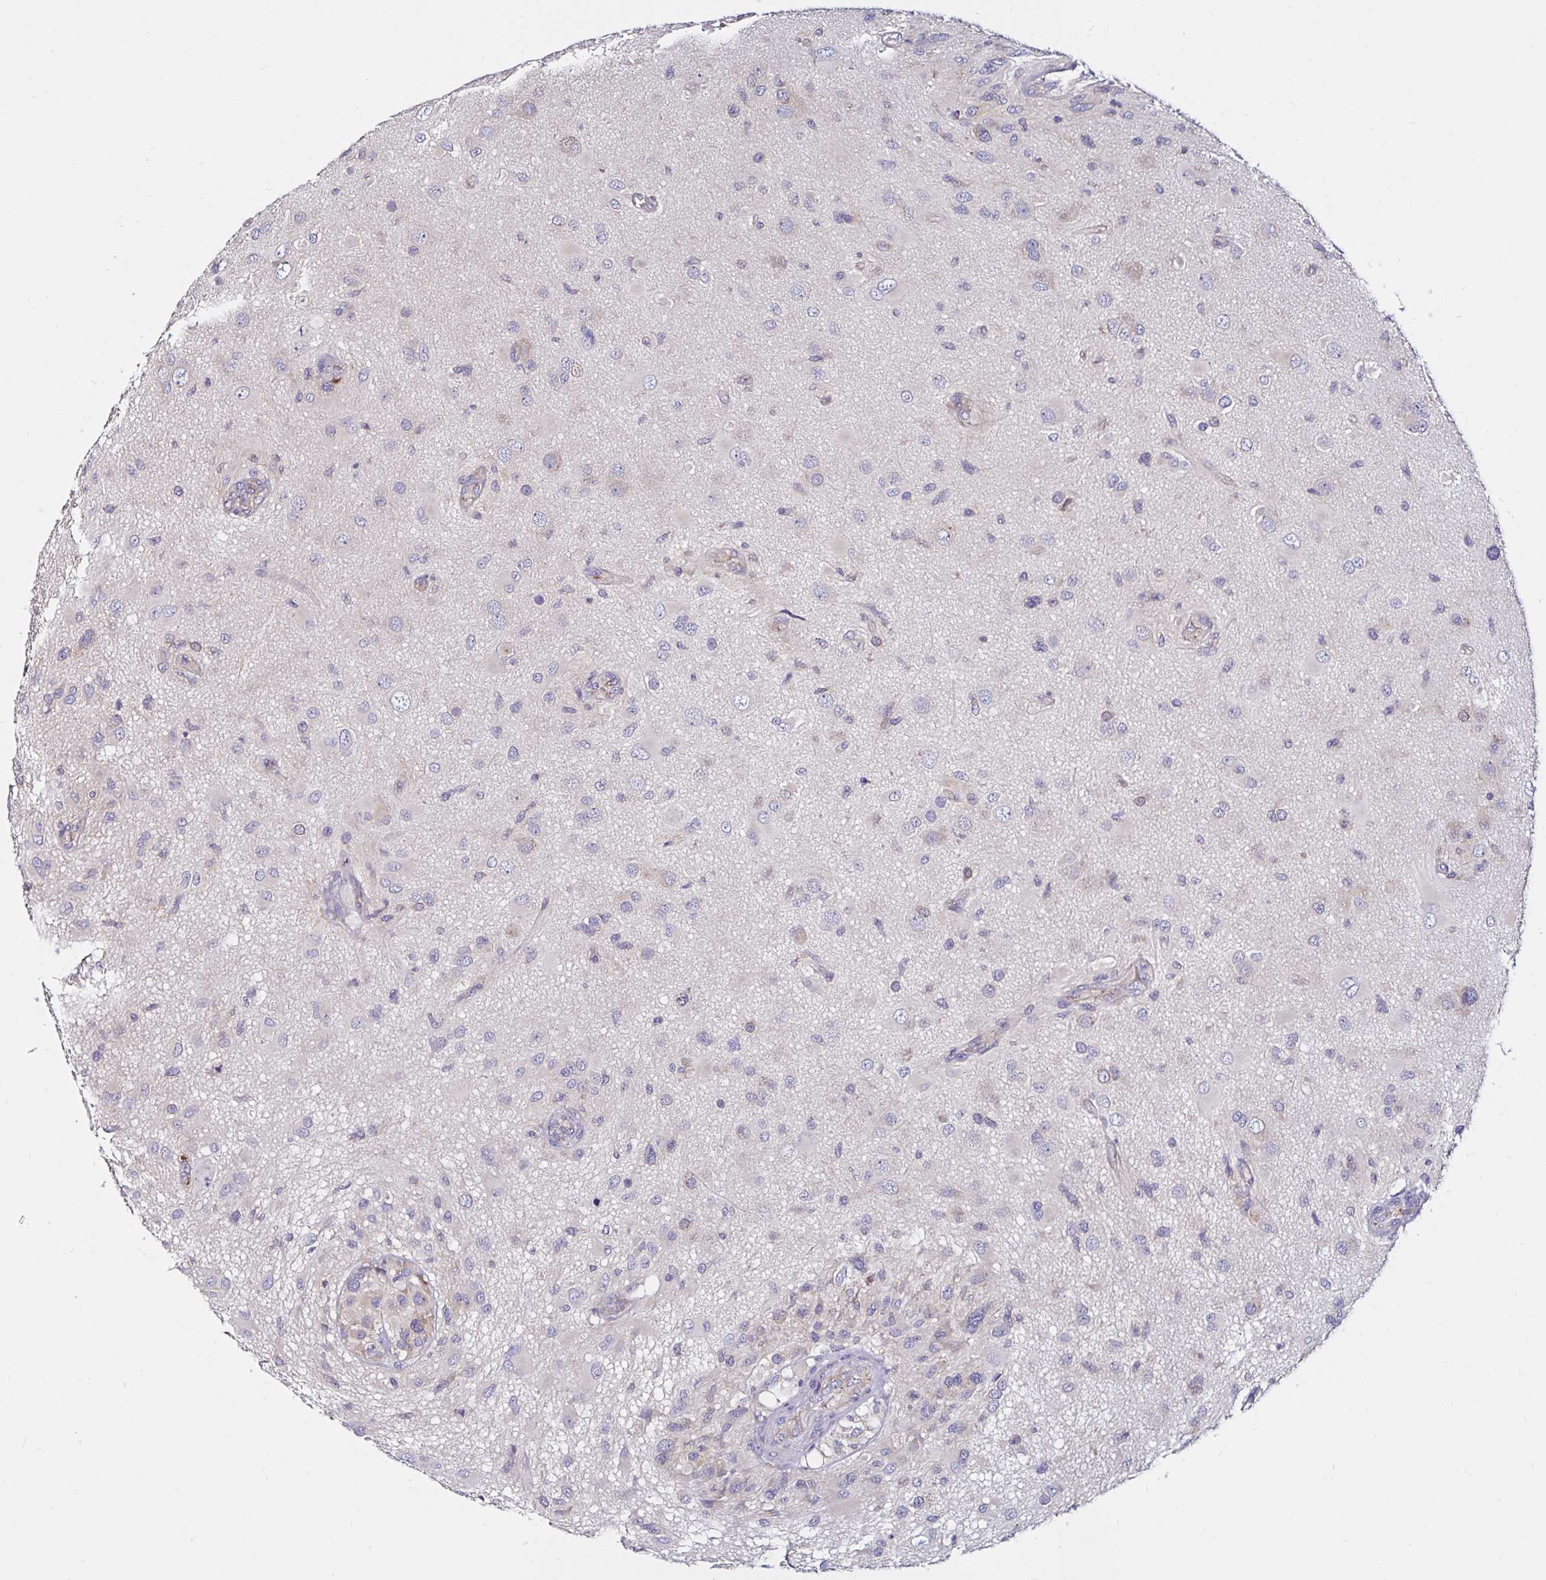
{"staining": {"intensity": "weak", "quantity": "25%-75%", "location": "cytoplasmic/membranous"}, "tissue": "glioma", "cell_type": "Tumor cells", "image_type": "cancer", "snomed": [{"axis": "morphology", "description": "Glioma, malignant, High grade"}, {"axis": "topography", "description": "Brain"}], "caption": "Glioma stained with DAB IHC reveals low levels of weak cytoplasmic/membranous staining in about 25%-75% of tumor cells. The staining is performed using DAB brown chromogen to label protein expression. The nuclei are counter-stained blue using hematoxylin.", "gene": "VSIG2", "patient": {"sex": "male", "age": 53}}